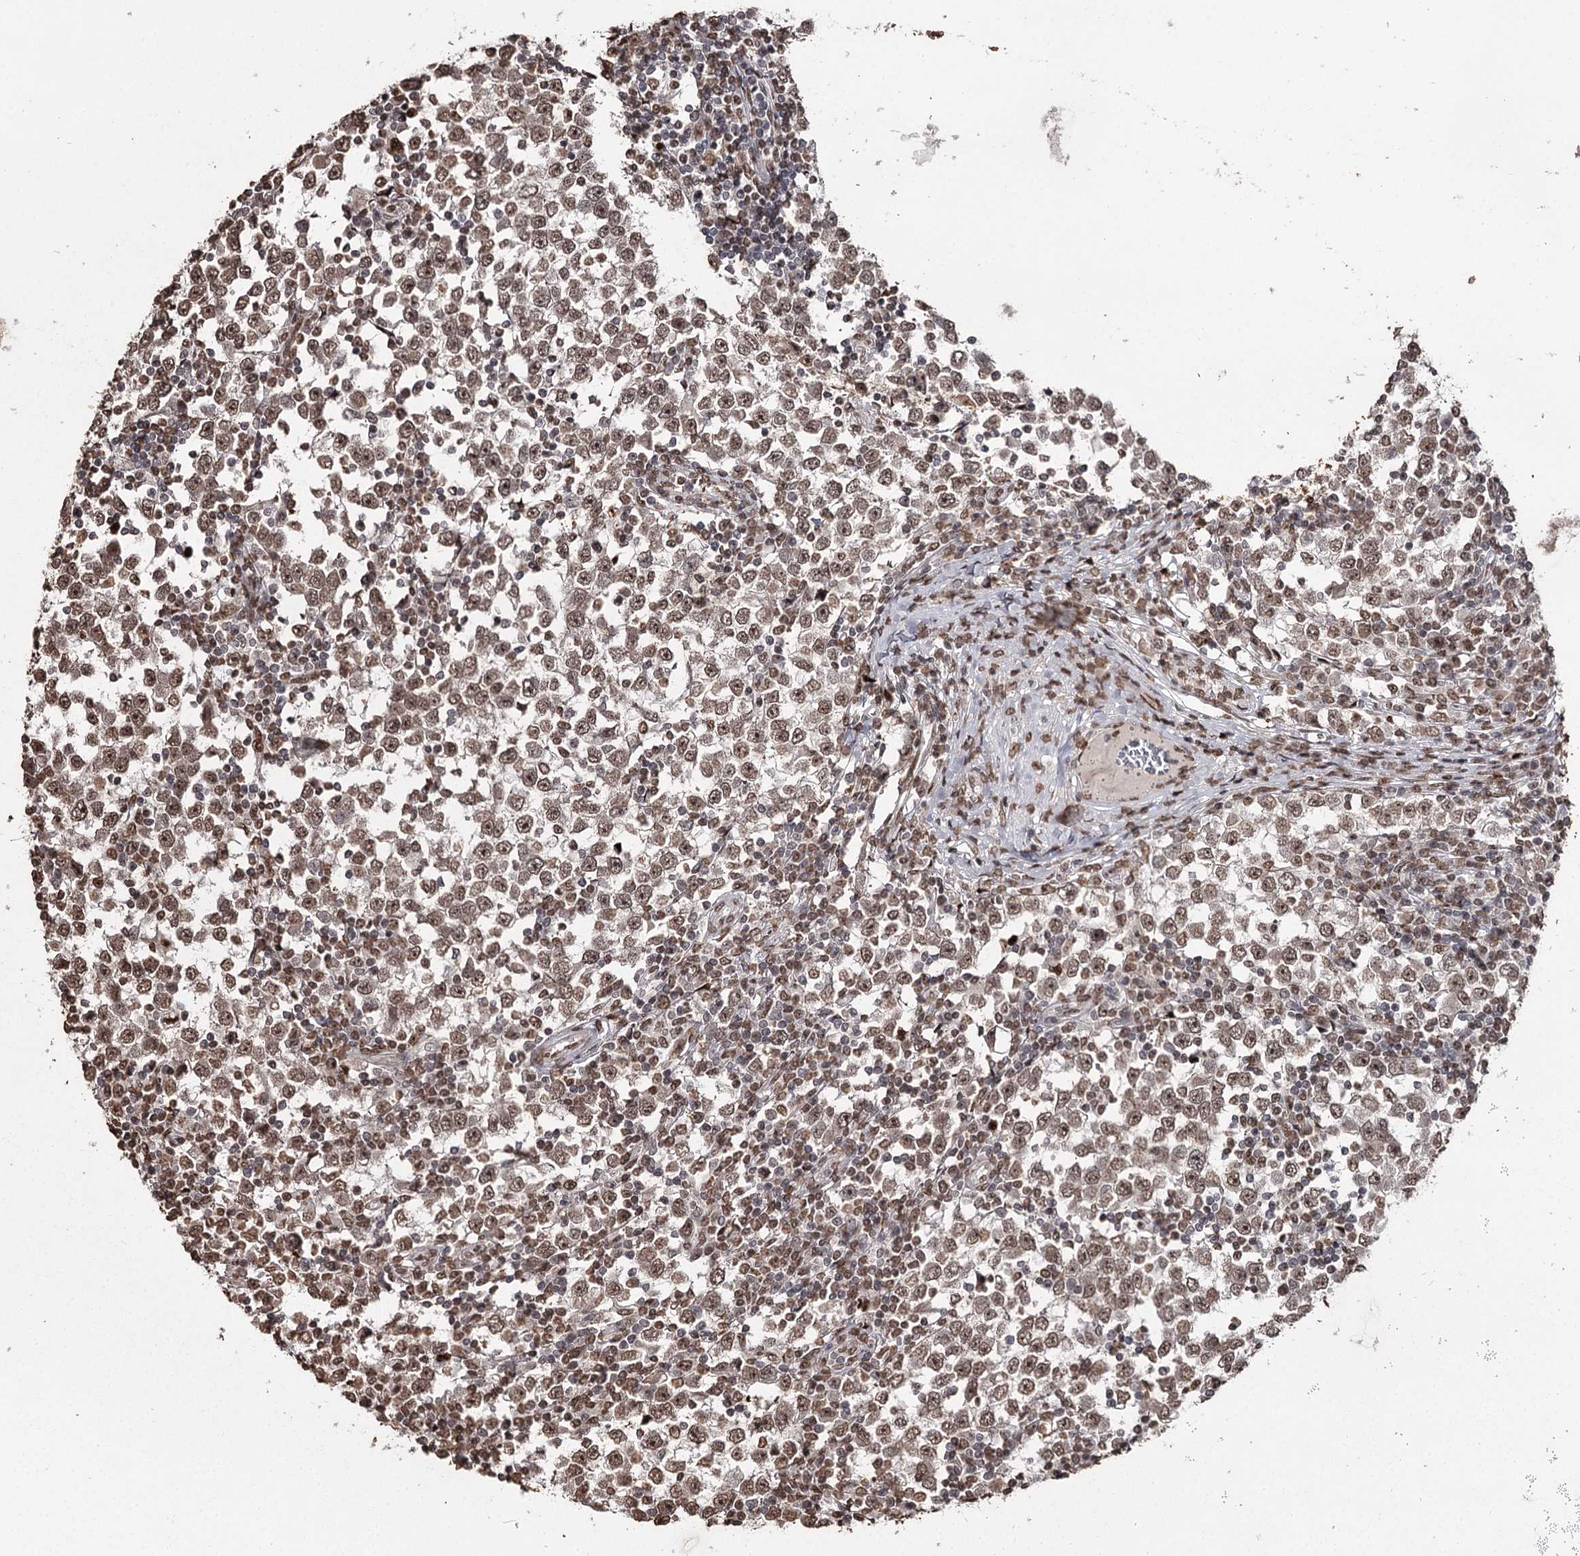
{"staining": {"intensity": "moderate", "quantity": ">75%", "location": "nuclear"}, "tissue": "testis cancer", "cell_type": "Tumor cells", "image_type": "cancer", "snomed": [{"axis": "morphology", "description": "Seminoma, NOS"}, {"axis": "topography", "description": "Testis"}], "caption": "This micrograph shows seminoma (testis) stained with immunohistochemistry (IHC) to label a protein in brown. The nuclear of tumor cells show moderate positivity for the protein. Nuclei are counter-stained blue.", "gene": "THYN1", "patient": {"sex": "male", "age": 65}}